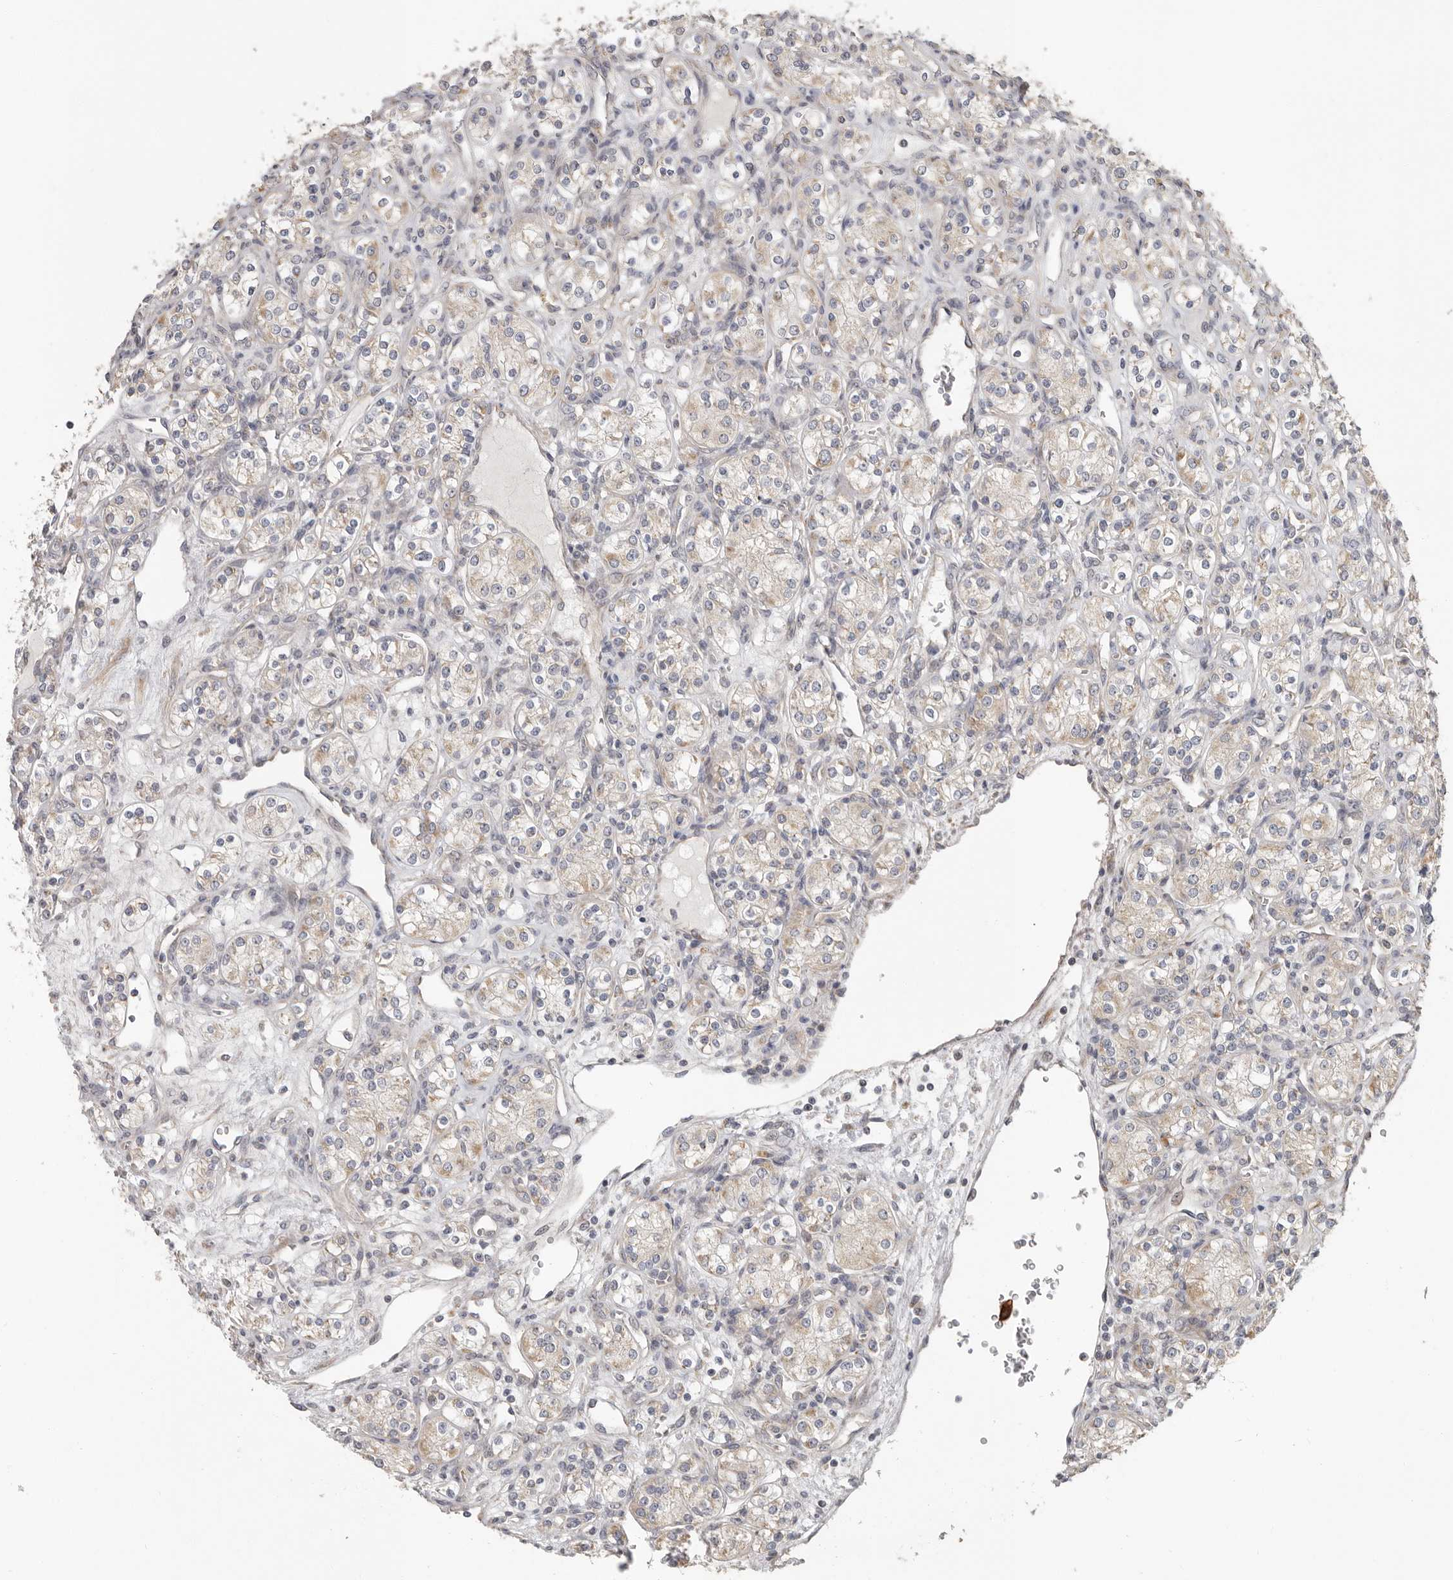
{"staining": {"intensity": "weak", "quantity": "25%-75%", "location": "cytoplasmic/membranous"}, "tissue": "renal cancer", "cell_type": "Tumor cells", "image_type": "cancer", "snomed": [{"axis": "morphology", "description": "Adenocarcinoma, NOS"}, {"axis": "topography", "description": "Kidney"}], "caption": "Immunohistochemical staining of human renal adenocarcinoma shows low levels of weak cytoplasmic/membranous protein expression in about 25%-75% of tumor cells. The staining was performed using DAB to visualize the protein expression in brown, while the nuclei were stained in blue with hematoxylin (Magnification: 20x).", "gene": "UNK", "patient": {"sex": "male", "age": 77}}